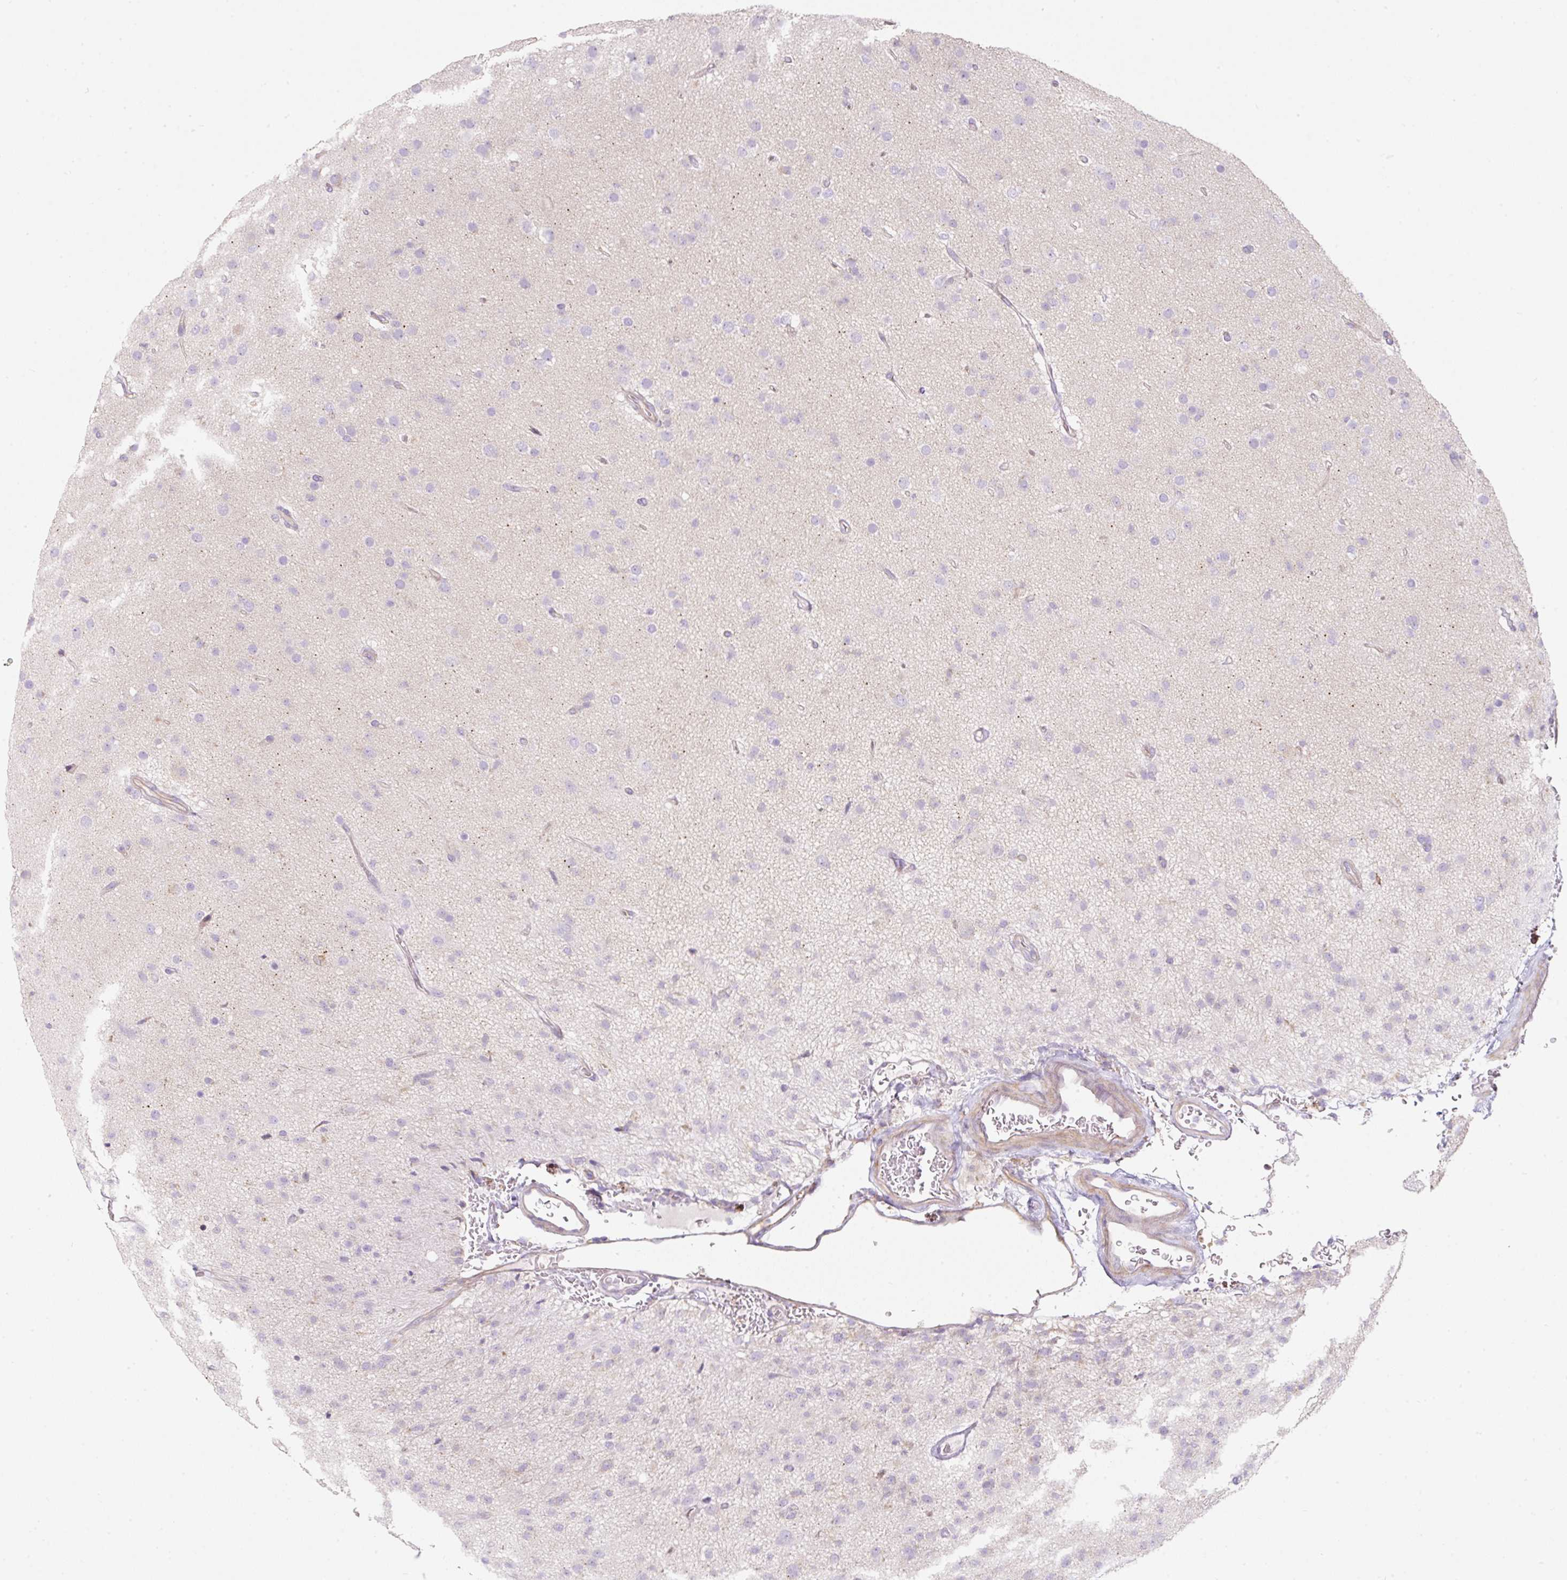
{"staining": {"intensity": "negative", "quantity": "none", "location": "none"}, "tissue": "glioma", "cell_type": "Tumor cells", "image_type": "cancer", "snomed": [{"axis": "morphology", "description": "Glioma, malignant, Low grade"}, {"axis": "topography", "description": "Brain"}], "caption": "The histopathology image reveals no significant positivity in tumor cells of glioma. (Brightfield microscopy of DAB IHC at high magnification).", "gene": "ERAP2", "patient": {"sex": "male", "age": 65}}